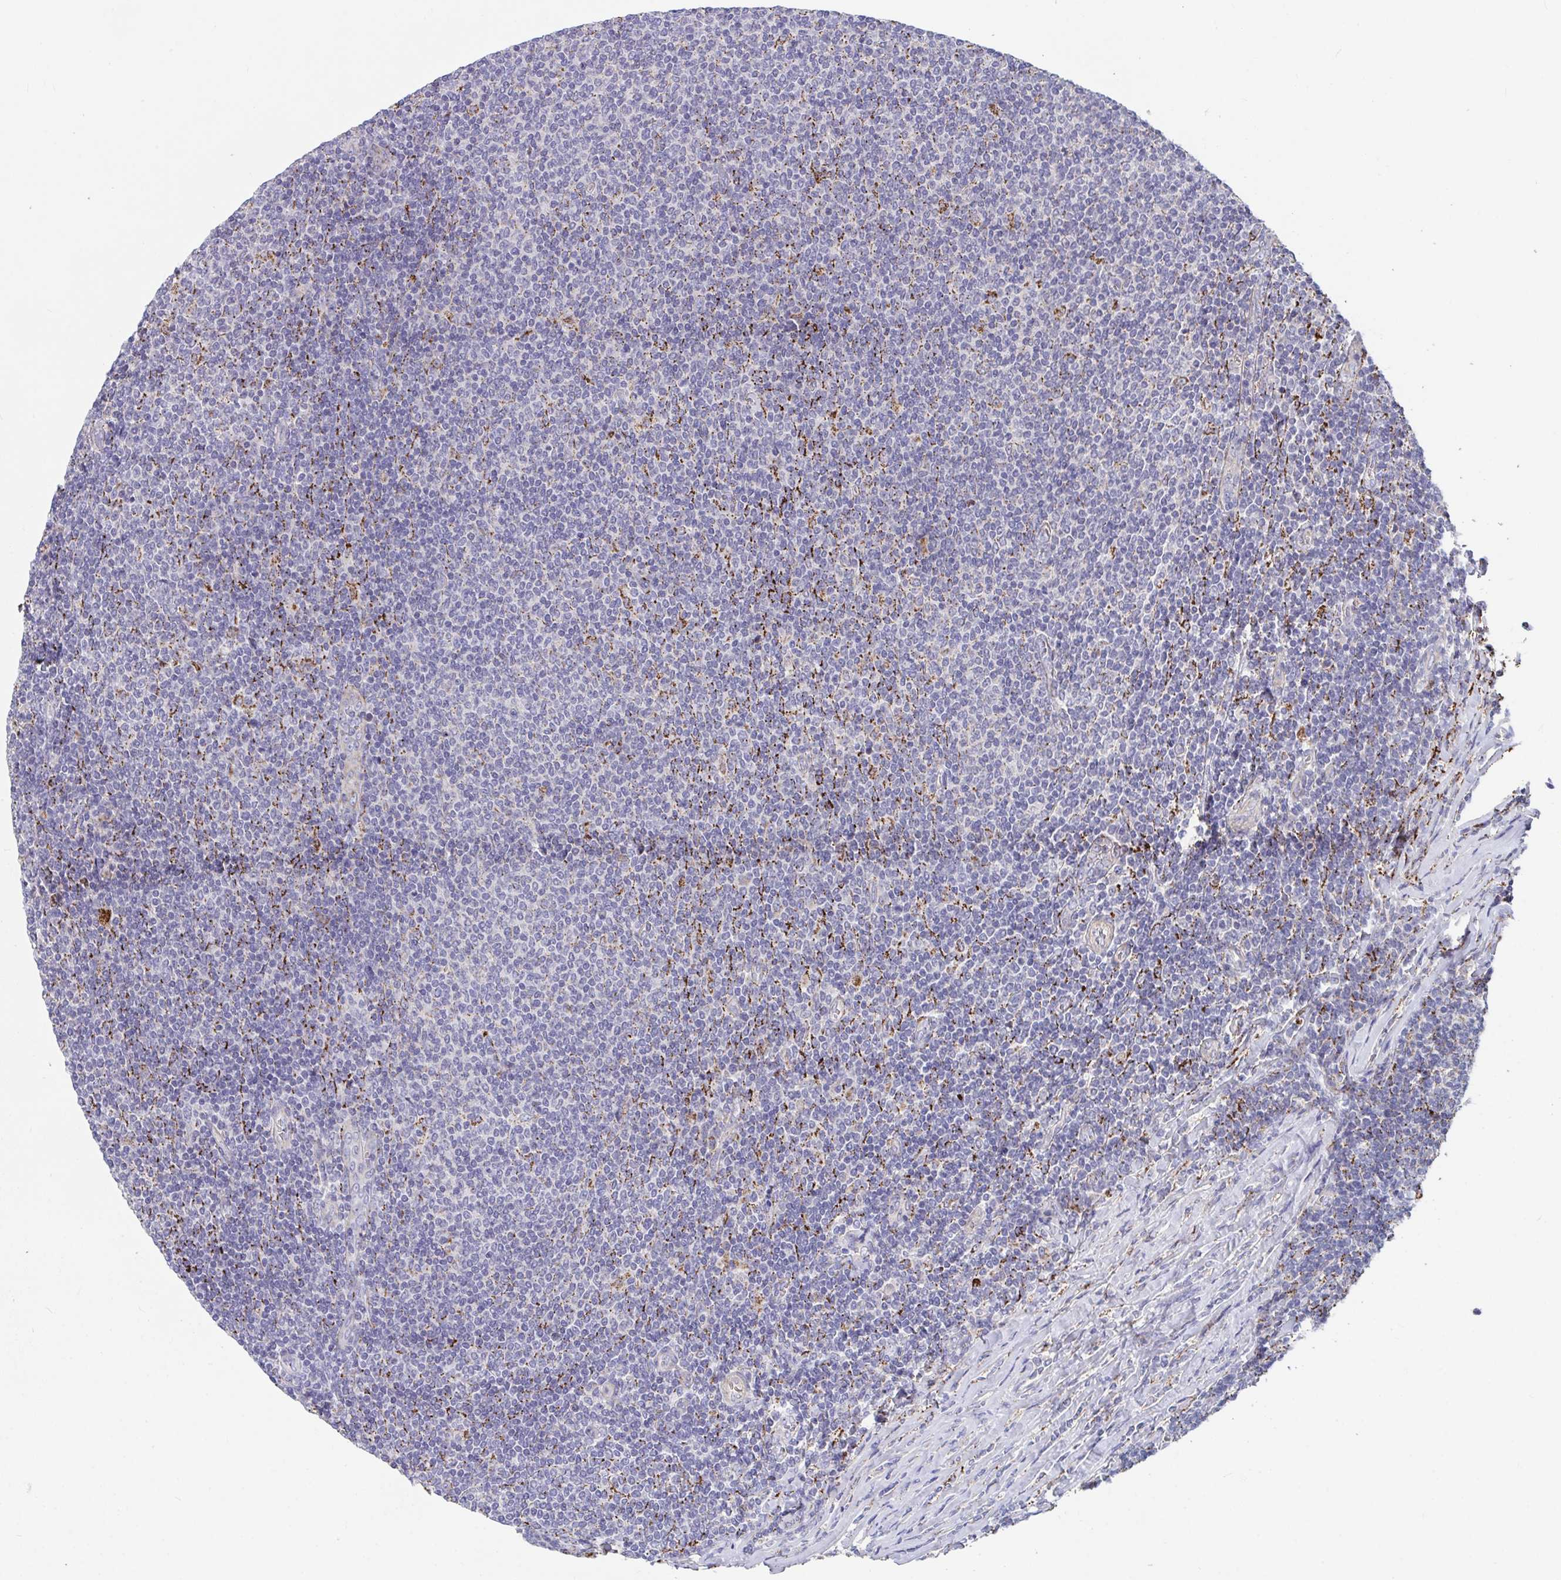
{"staining": {"intensity": "negative", "quantity": "none", "location": "none"}, "tissue": "lymphoma", "cell_type": "Tumor cells", "image_type": "cancer", "snomed": [{"axis": "morphology", "description": "Malignant lymphoma, non-Hodgkin's type, Low grade"}, {"axis": "topography", "description": "Lymph node"}], "caption": "DAB immunohistochemical staining of lymphoma displays no significant staining in tumor cells. (Brightfield microscopy of DAB (3,3'-diaminobenzidine) immunohistochemistry at high magnification).", "gene": "FAM156B", "patient": {"sex": "male", "age": 52}}